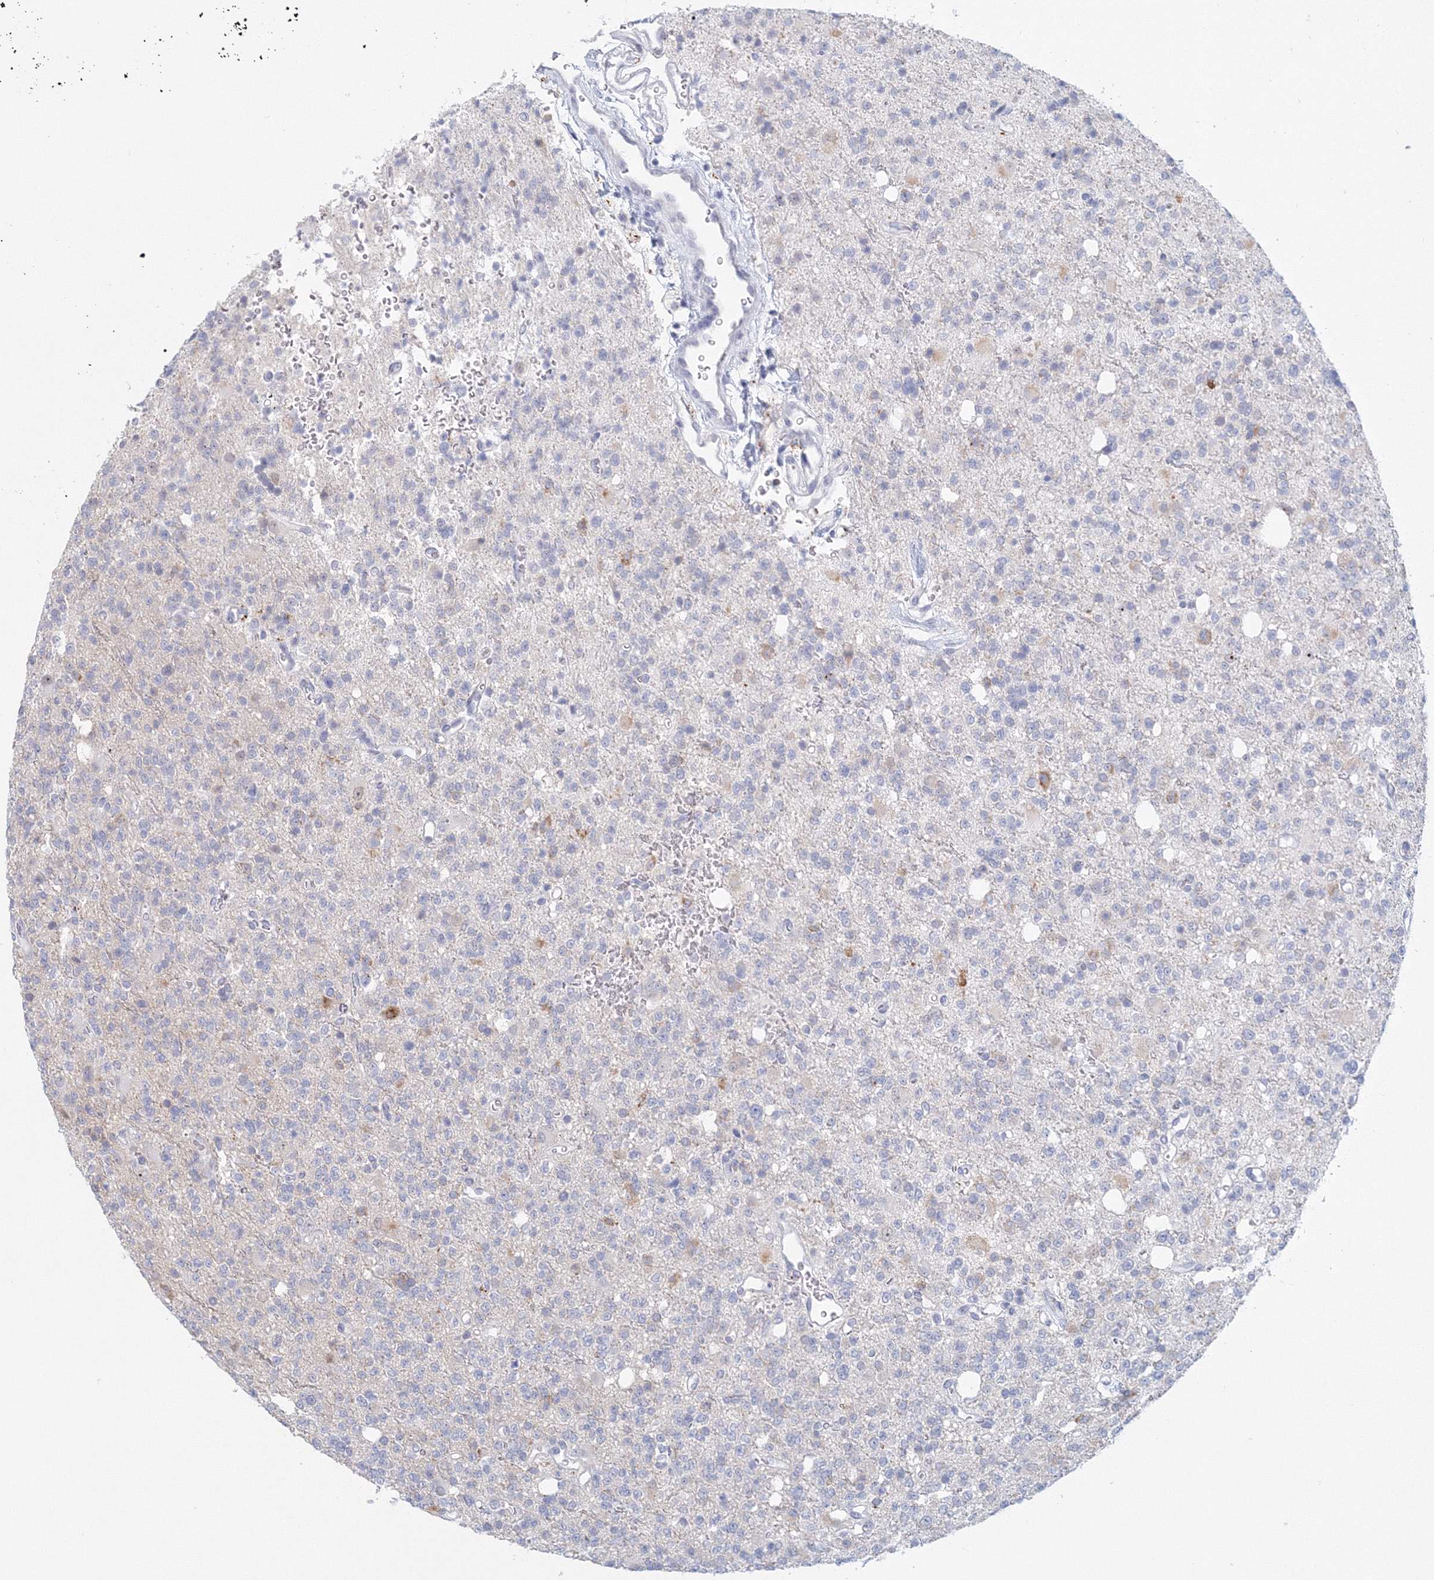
{"staining": {"intensity": "negative", "quantity": "none", "location": "none"}, "tissue": "glioma", "cell_type": "Tumor cells", "image_type": "cancer", "snomed": [{"axis": "morphology", "description": "Glioma, malignant, High grade"}, {"axis": "topography", "description": "Brain"}], "caption": "The photomicrograph shows no staining of tumor cells in glioma.", "gene": "VSIG1", "patient": {"sex": "female", "age": 62}}